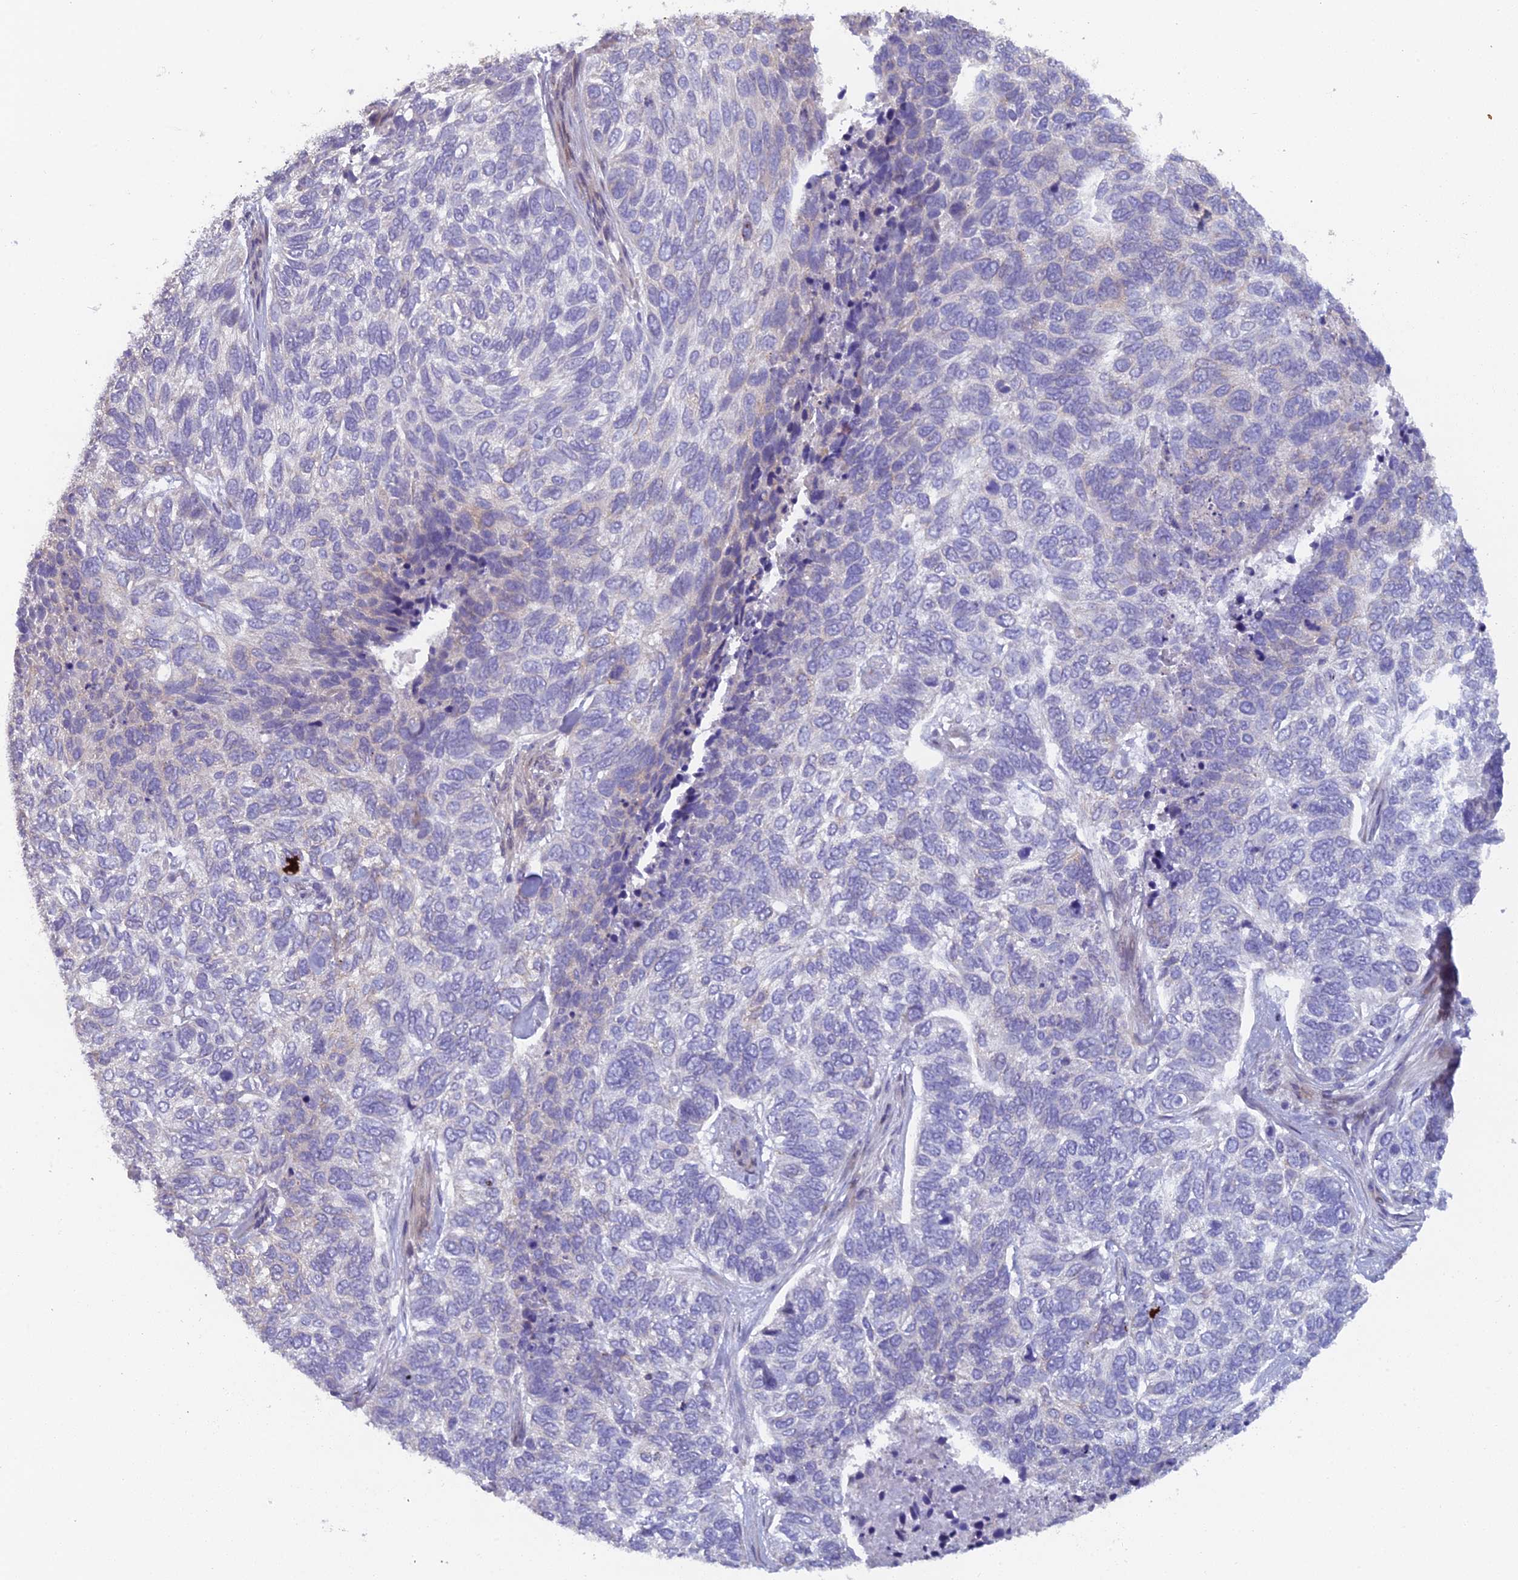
{"staining": {"intensity": "negative", "quantity": "none", "location": "none"}, "tissue": "skin cancer", "cell_type": "Tumor cells", "image_type": "cancer", "snomed": [{"axis": "morphology", "description": "Basal cell carcinoma"}, {"axis": "topography", "description": "Skin"}], "caption": "Human skin cancer stained for a protein using immunohistochemistry exhibits no expression in tumor cells.", "gene": "B9D2", "patient": {"sex": "female", "age": 65}}